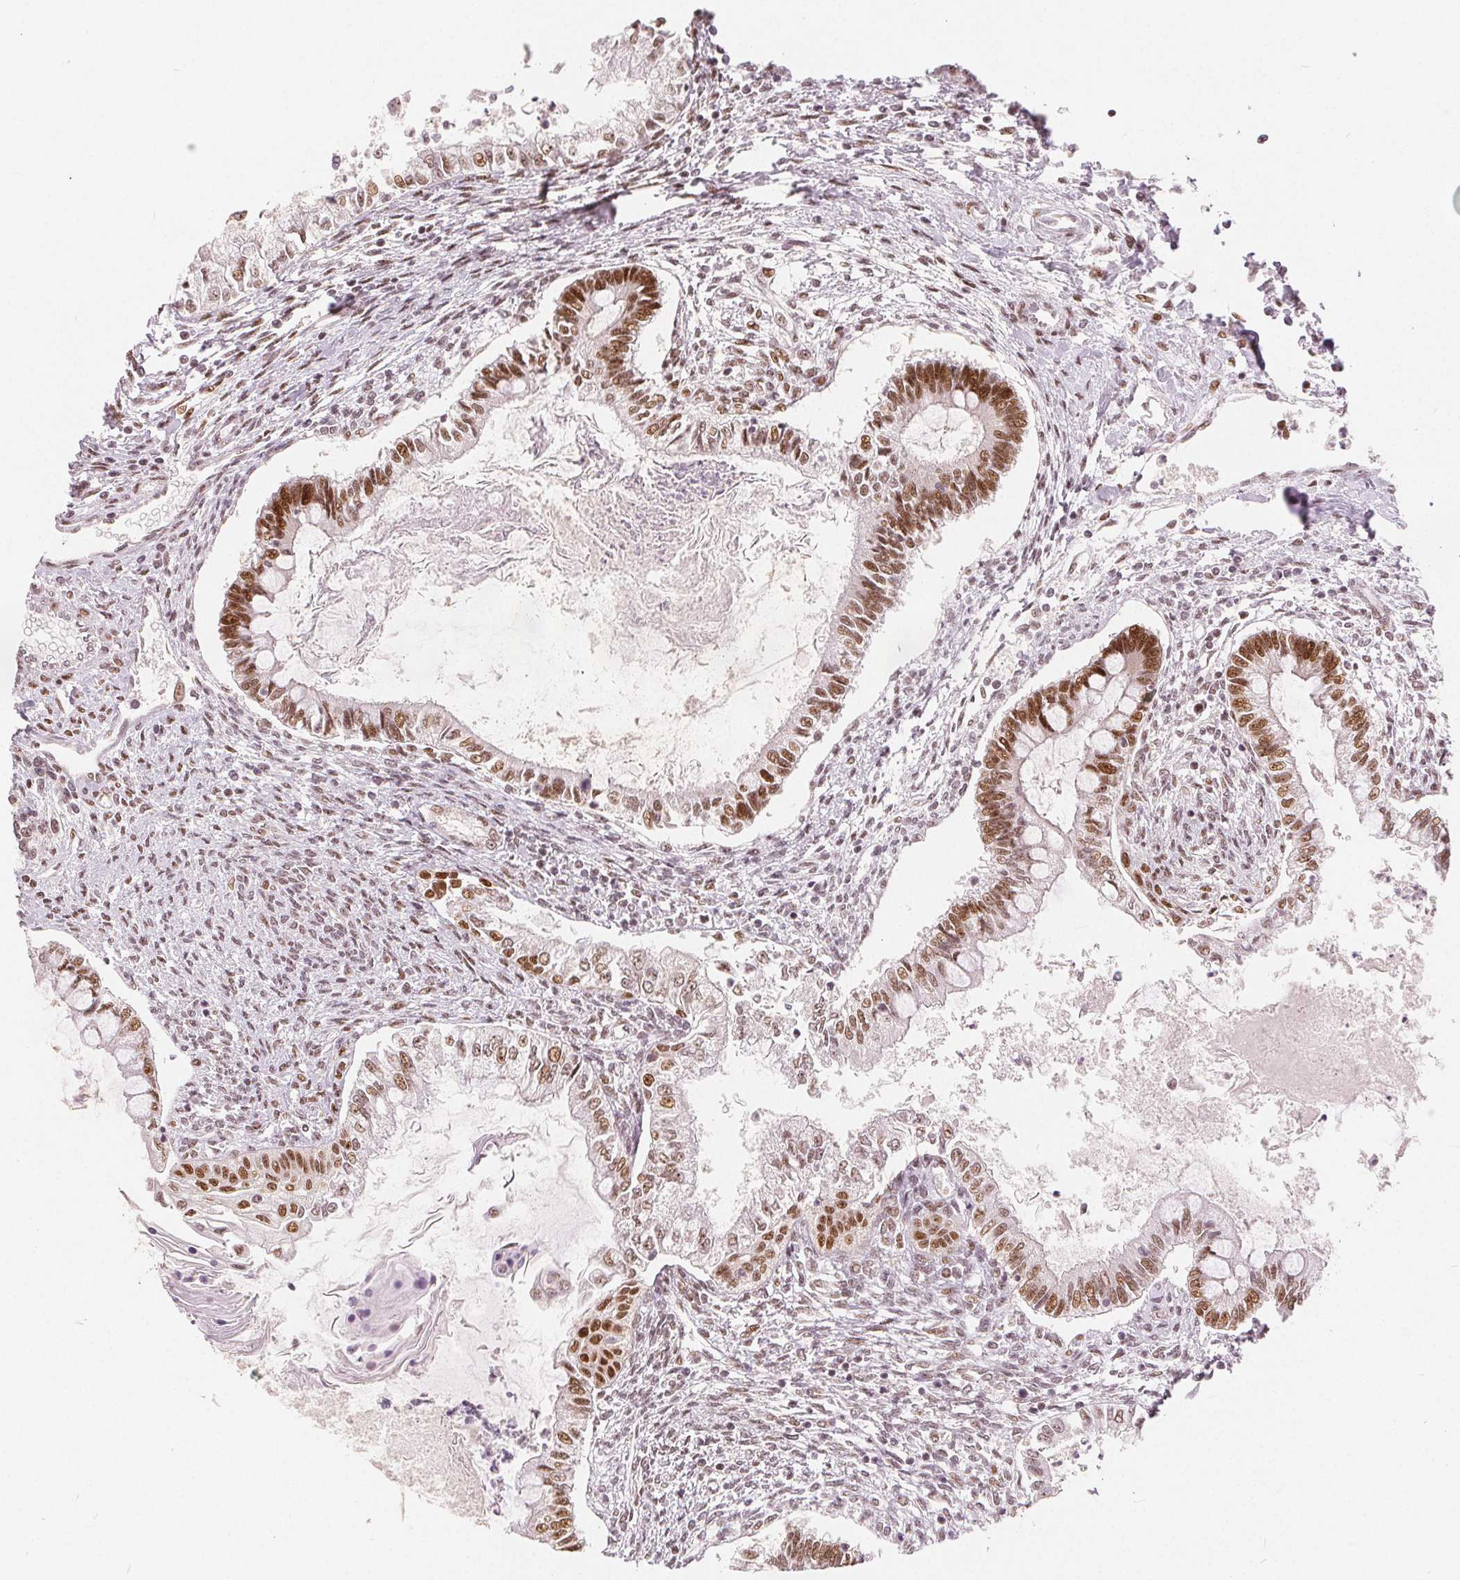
{"staining": {"intensity": "moderate", "quantity": ">75%", "location": "nuclear"}, "tissue": "testis cancer", "cell_type": "Tumor cells", "image_type": "cancer", "snomed": [{"axis": "morphology", "description": "Carcinoma, Embryonal, NOS"}, {"axis": "topography", "description": "Testis"}], "caption": "Testis cancer stained for a protein (brown) reveals moderate nuclear positive staining in about >75% of tumor cells.", "gene": "ZNF703", "patient": {"sex": "male", "age": 37}}